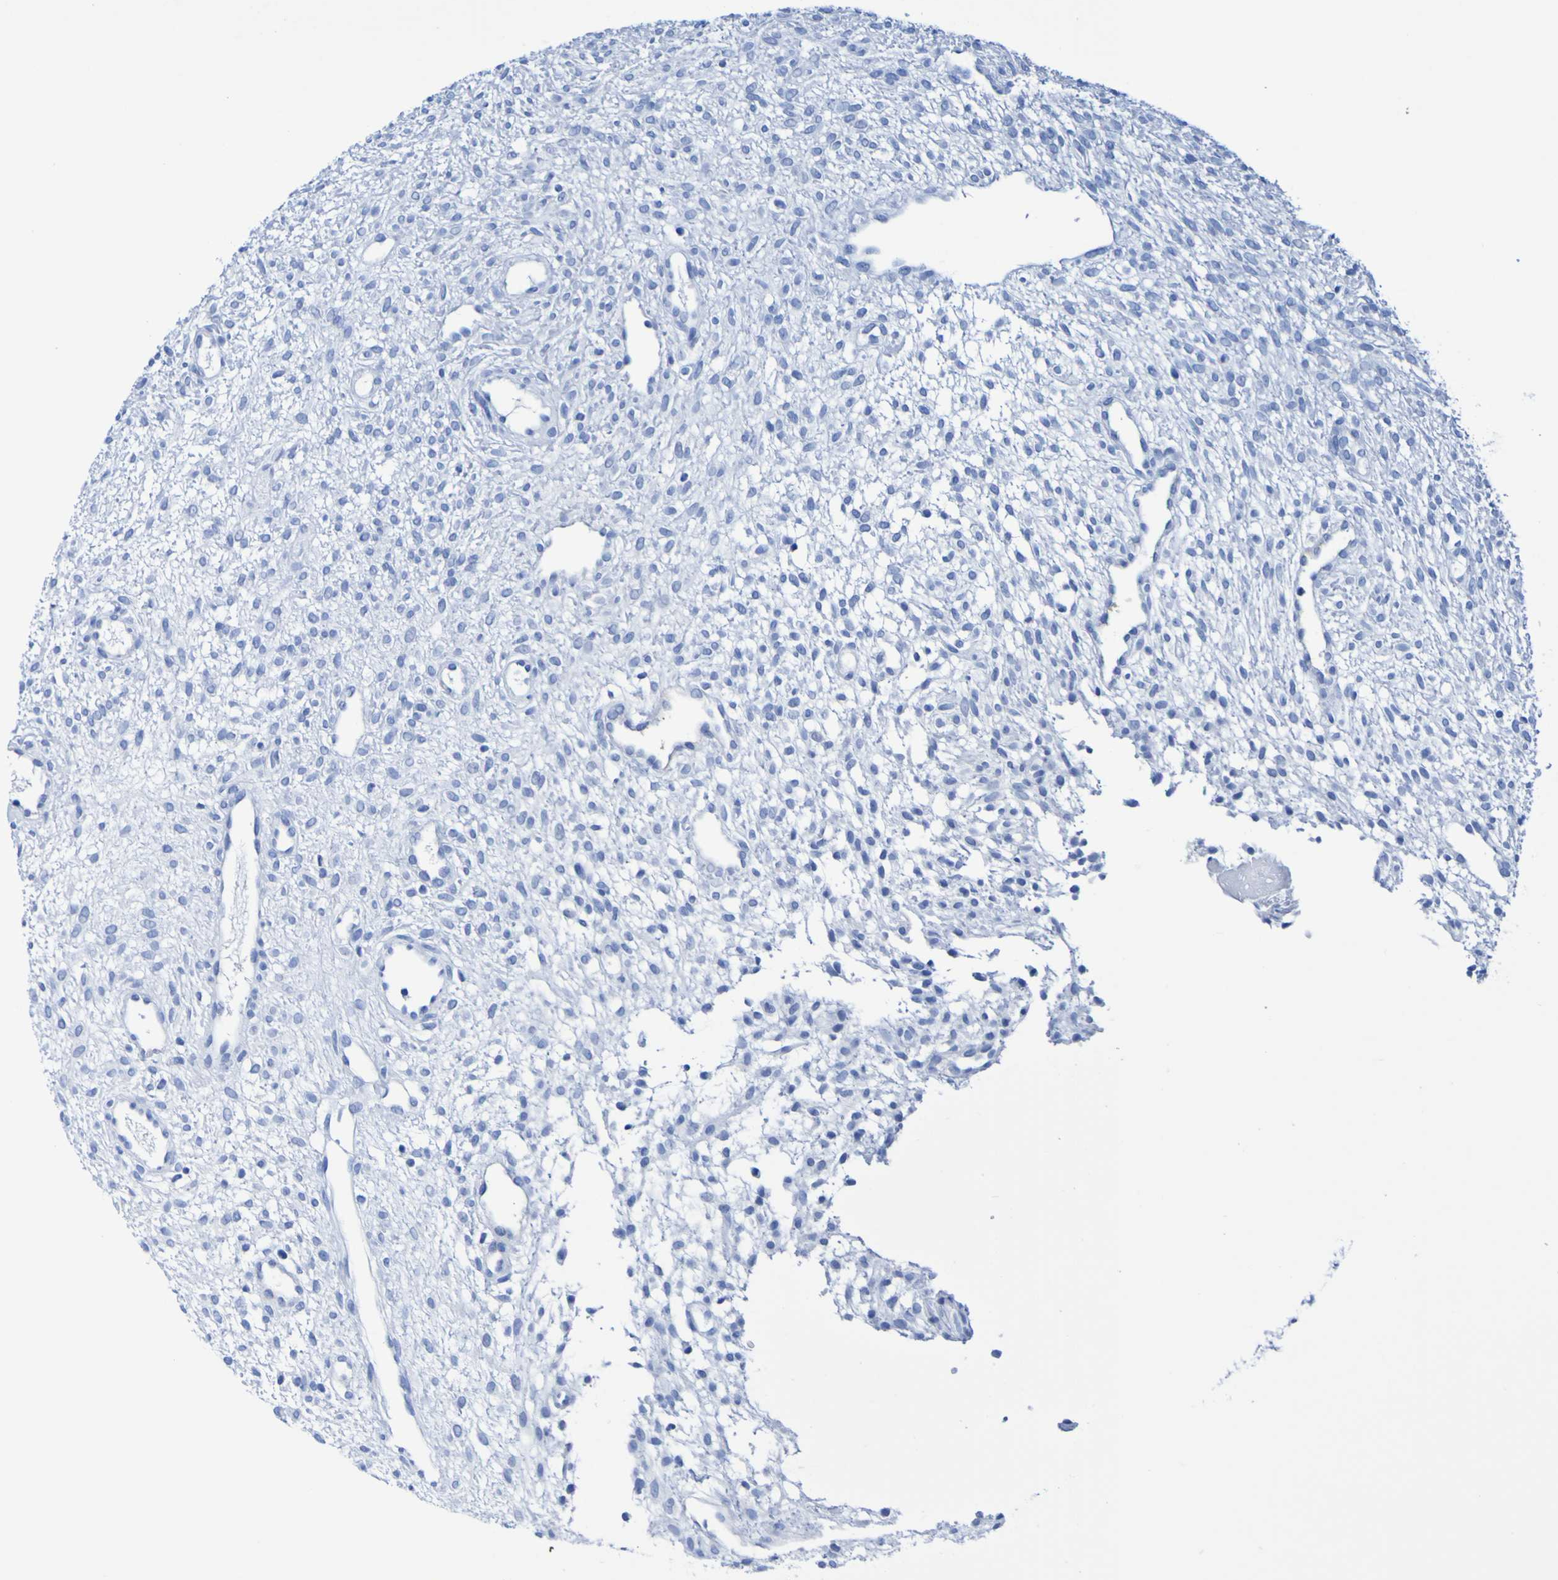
{"staining": {"intensity": "negative", "quantity": "none", "location": "none"}, "tissue": "ovary", "cell_type": "Ovarian stroma cells", "image_type": "normal", "snomed": [{"axis": "morphology", "description": "Normal tissue, NOS"}, {"axis": "morphology", "description": "Cyst, NOS"}, {"axis": "topography", "description": "Ovary"}], "caption": "Ovarian stroma cells show no significant staining in normal ovary. (DAB (3,3'-diaminobenzidine) immunohistochemistry with hematoxylin counter stain).", "gene": "DPEP1", "patient": {"sex": "female", "age": 18}}